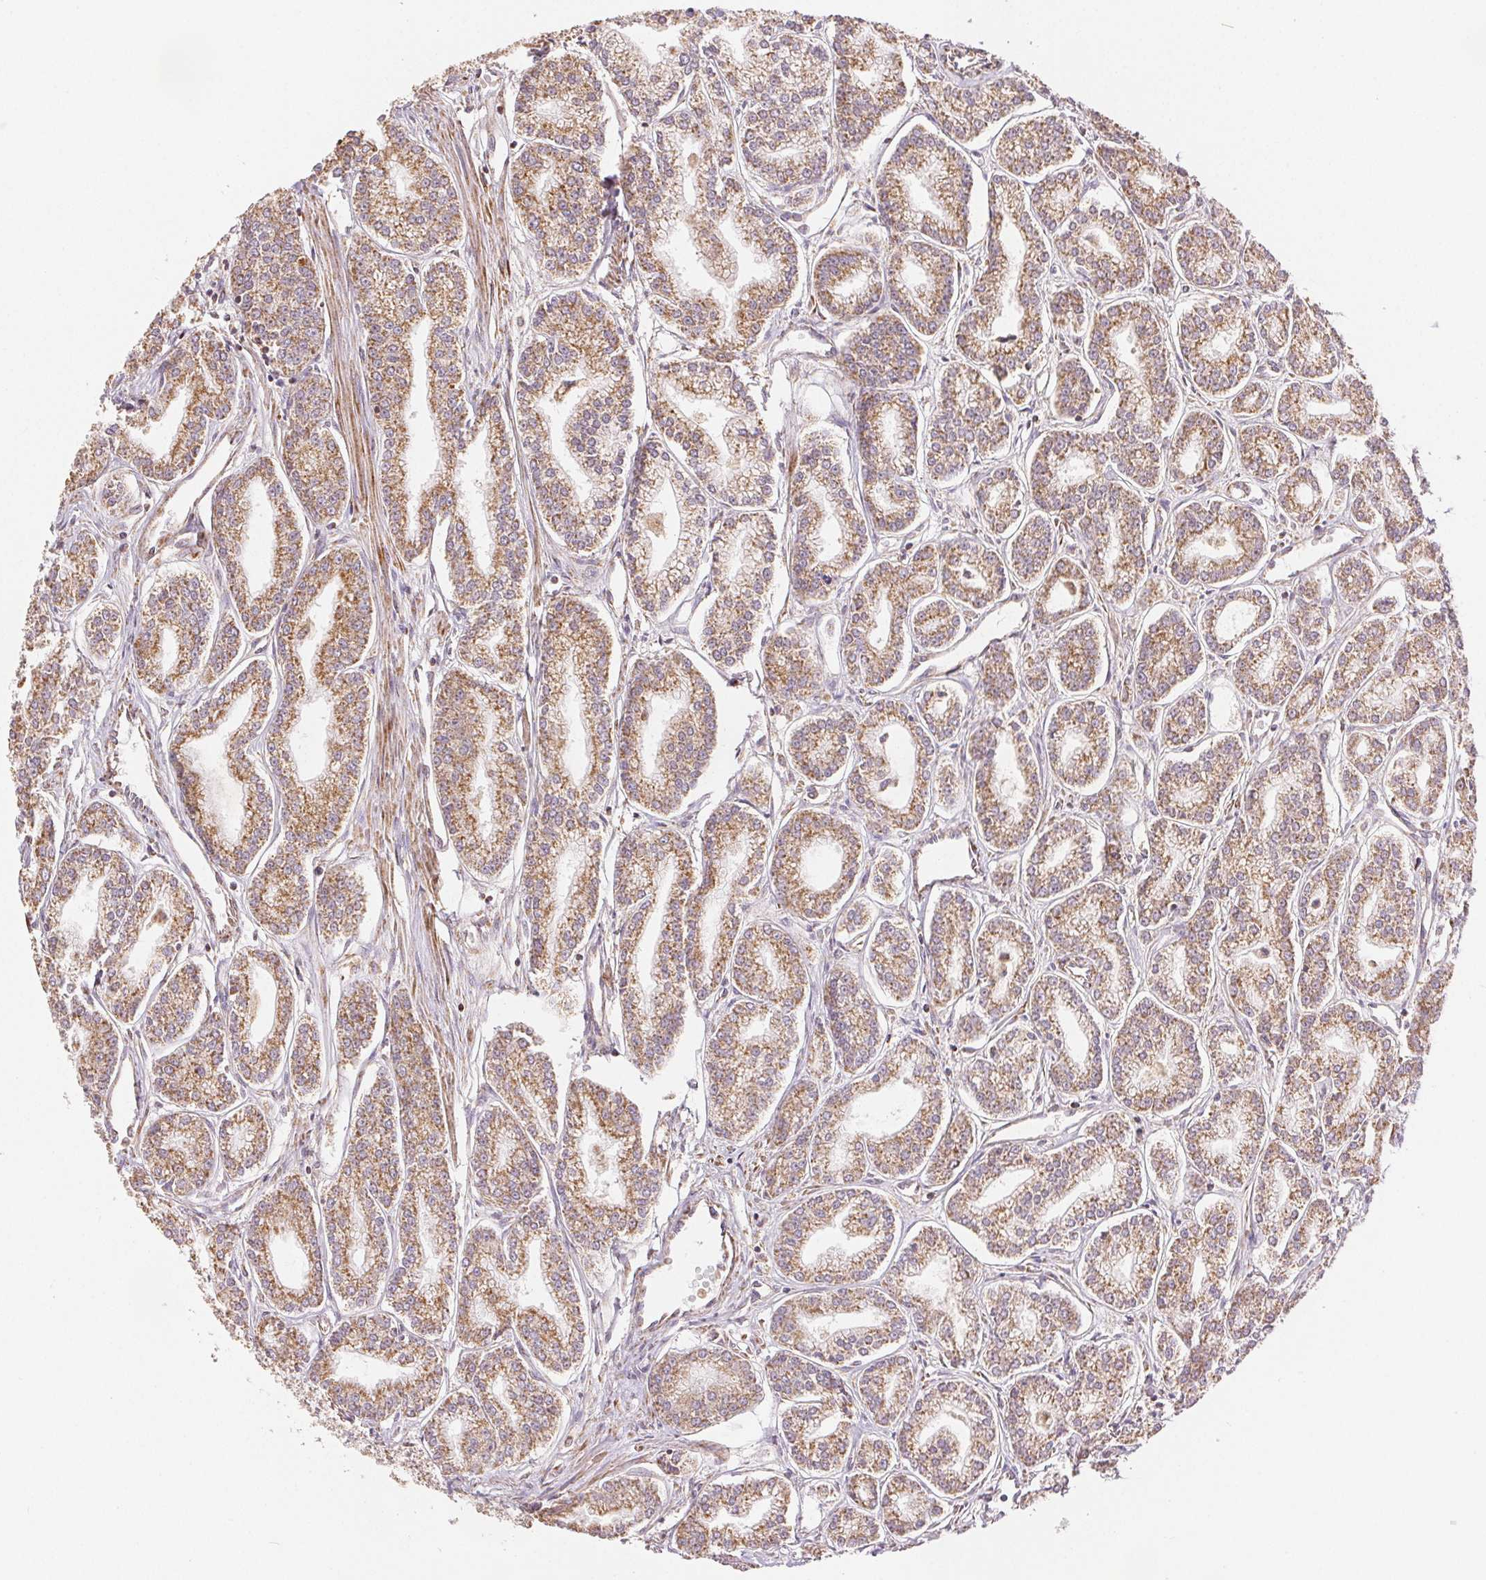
{"staining": {"intensity": "moderate", "quantity": ">75%", "location": "cytoplasmic/membranous"}, "tissue": "prostate cancer", "cell_type": "Tumor cells", "image_type": "cancer", "snomed": [{"axis": "morphology", "description": "Adenocarcinoma, NOS"}, {"axis": "topography", "description": "Prostate"}], "caption": "Immunohistochemistry staining of prostate cancer, which exhibits medium levels of moderate cytoplasmic/membranous expression in approximately >75% of tumor cells indicating moderate cytoplasmic/membranous protein positivity. The staining was performed using DAB (3,3'-diaminobenzidine) (brown) for protein detection and nuclei were counterstained in hematoxylin (blue).", "gene": "SDHB", "patient": {"sex": "male", "age": 71}}